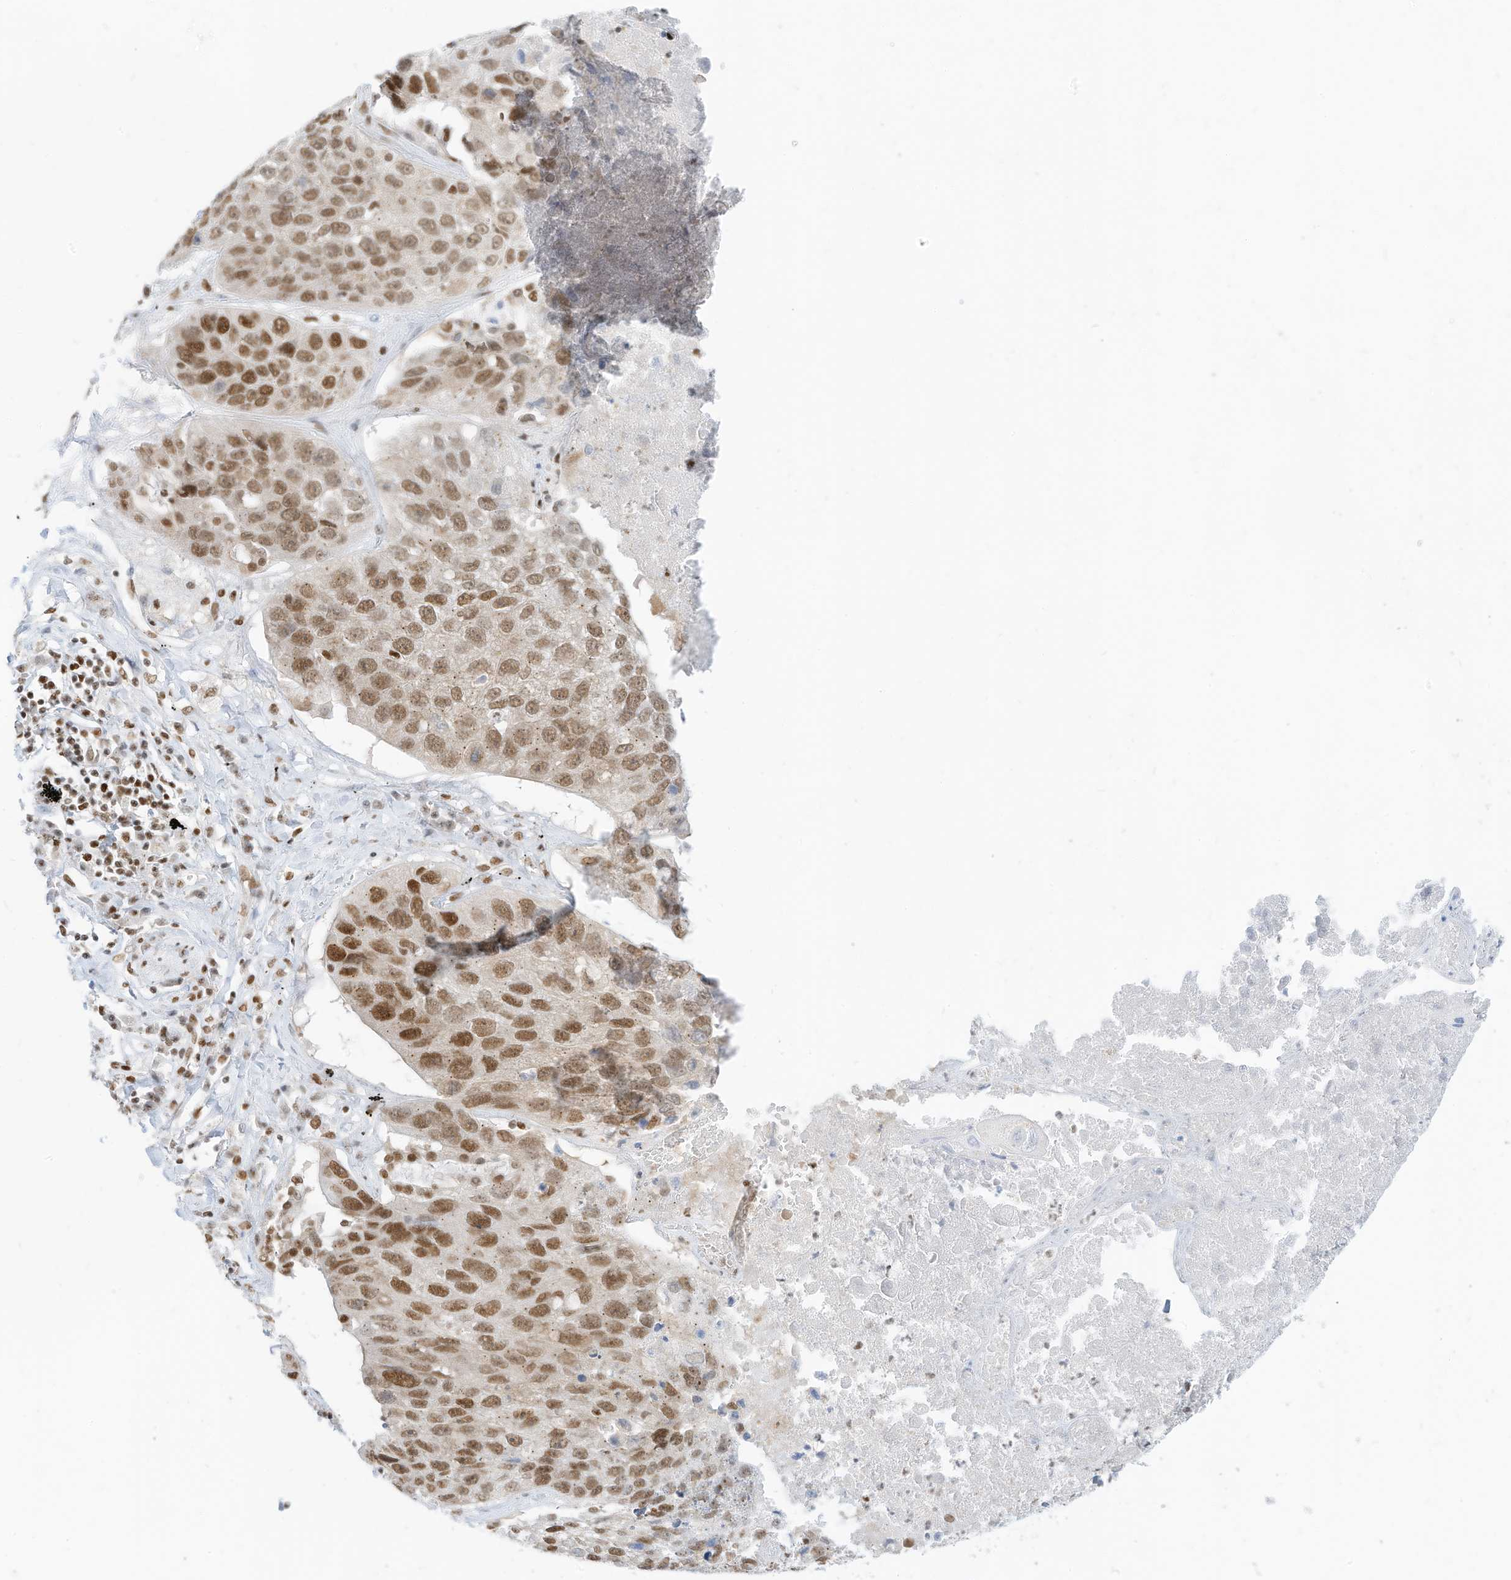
{"staining": {"intensity": "moderate", "quantity": ">75%", "location": "nuclear"}, "tissue": "lung cancer", "cell_type": "Tumor cells", "image_type": "cancer", "snomed": [{"axis": "morphology", "description": "Squamous cell carcinoma, NOS"}, {"axis": "topography", "description": "Lung"}], "caption": "Immunohistochemistry staining of lung cancer, which shows medium levels of moderate nuclear expression in about >75% of tumor cells indicating moderate nuclear protein expression. The staining was performed using DAB (brown) for protein detection and nuclei were counterstained in hematoxylin (blue).", "gene": "SMARCA2", "patient": {"sex": "male", "age": 61}}